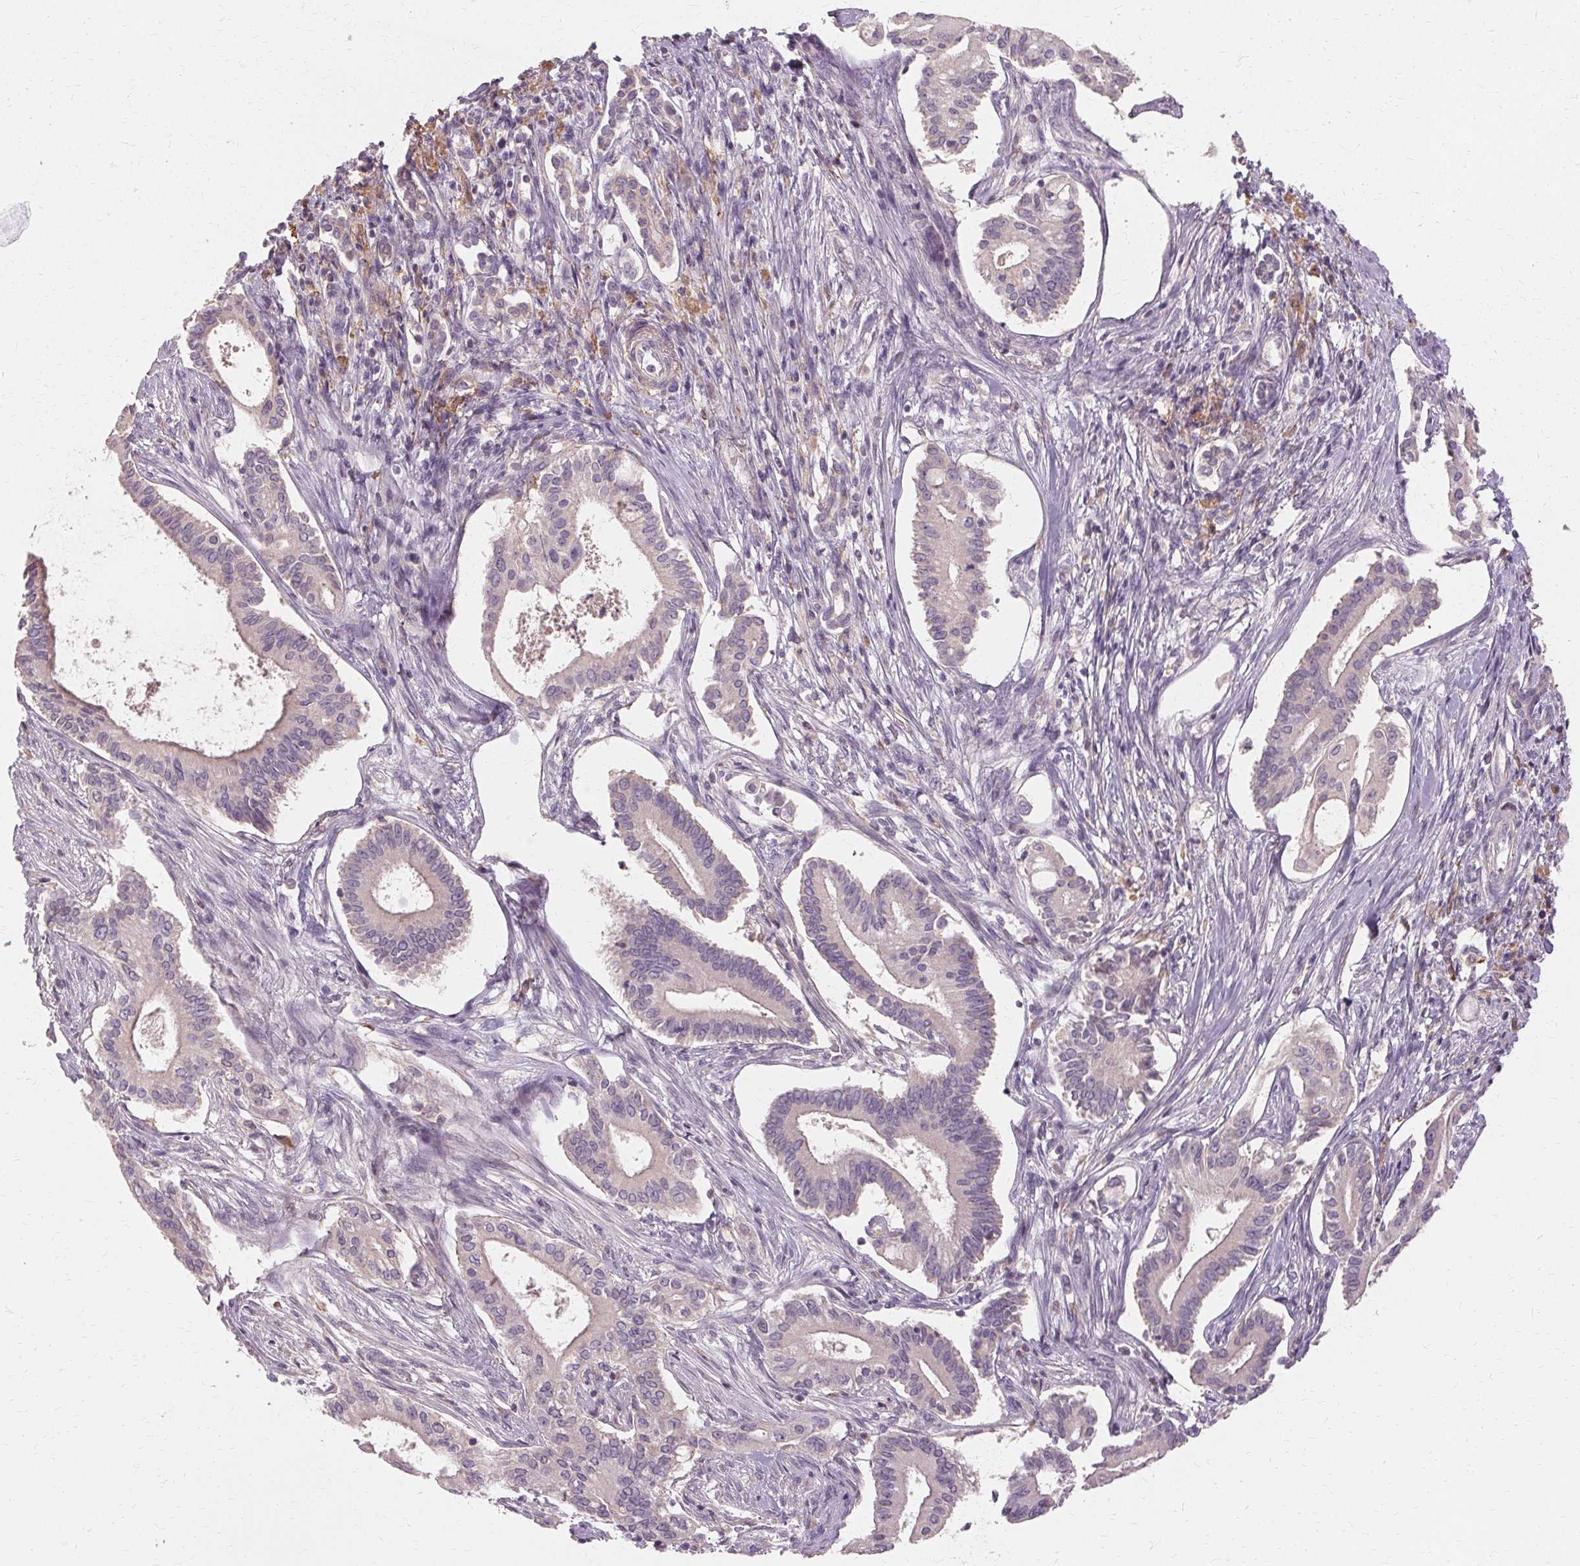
{"staining": {"intensity": "negative", "quantity": "none", "location": "none"}, "tissue": "pancreatic cancer", "cell_type": "Tumor cells", "image_type": "cancer", "snomed": [{"axis": "morphology", "description": "Adenocarcinoma, NOS"}, {"axis": "topography", "description": "Pancreas"}], "caption": "Immunohistochemistry (IHC) of human pancreatic cancer demonstrates no positivity in tumor cells. (Brightfield microscopy of DAB (3,3'-diaminobenzidine) IHC at high magnification).", "gene": "IFNGR1", "patient": {"sex": "female", "age": 68}}